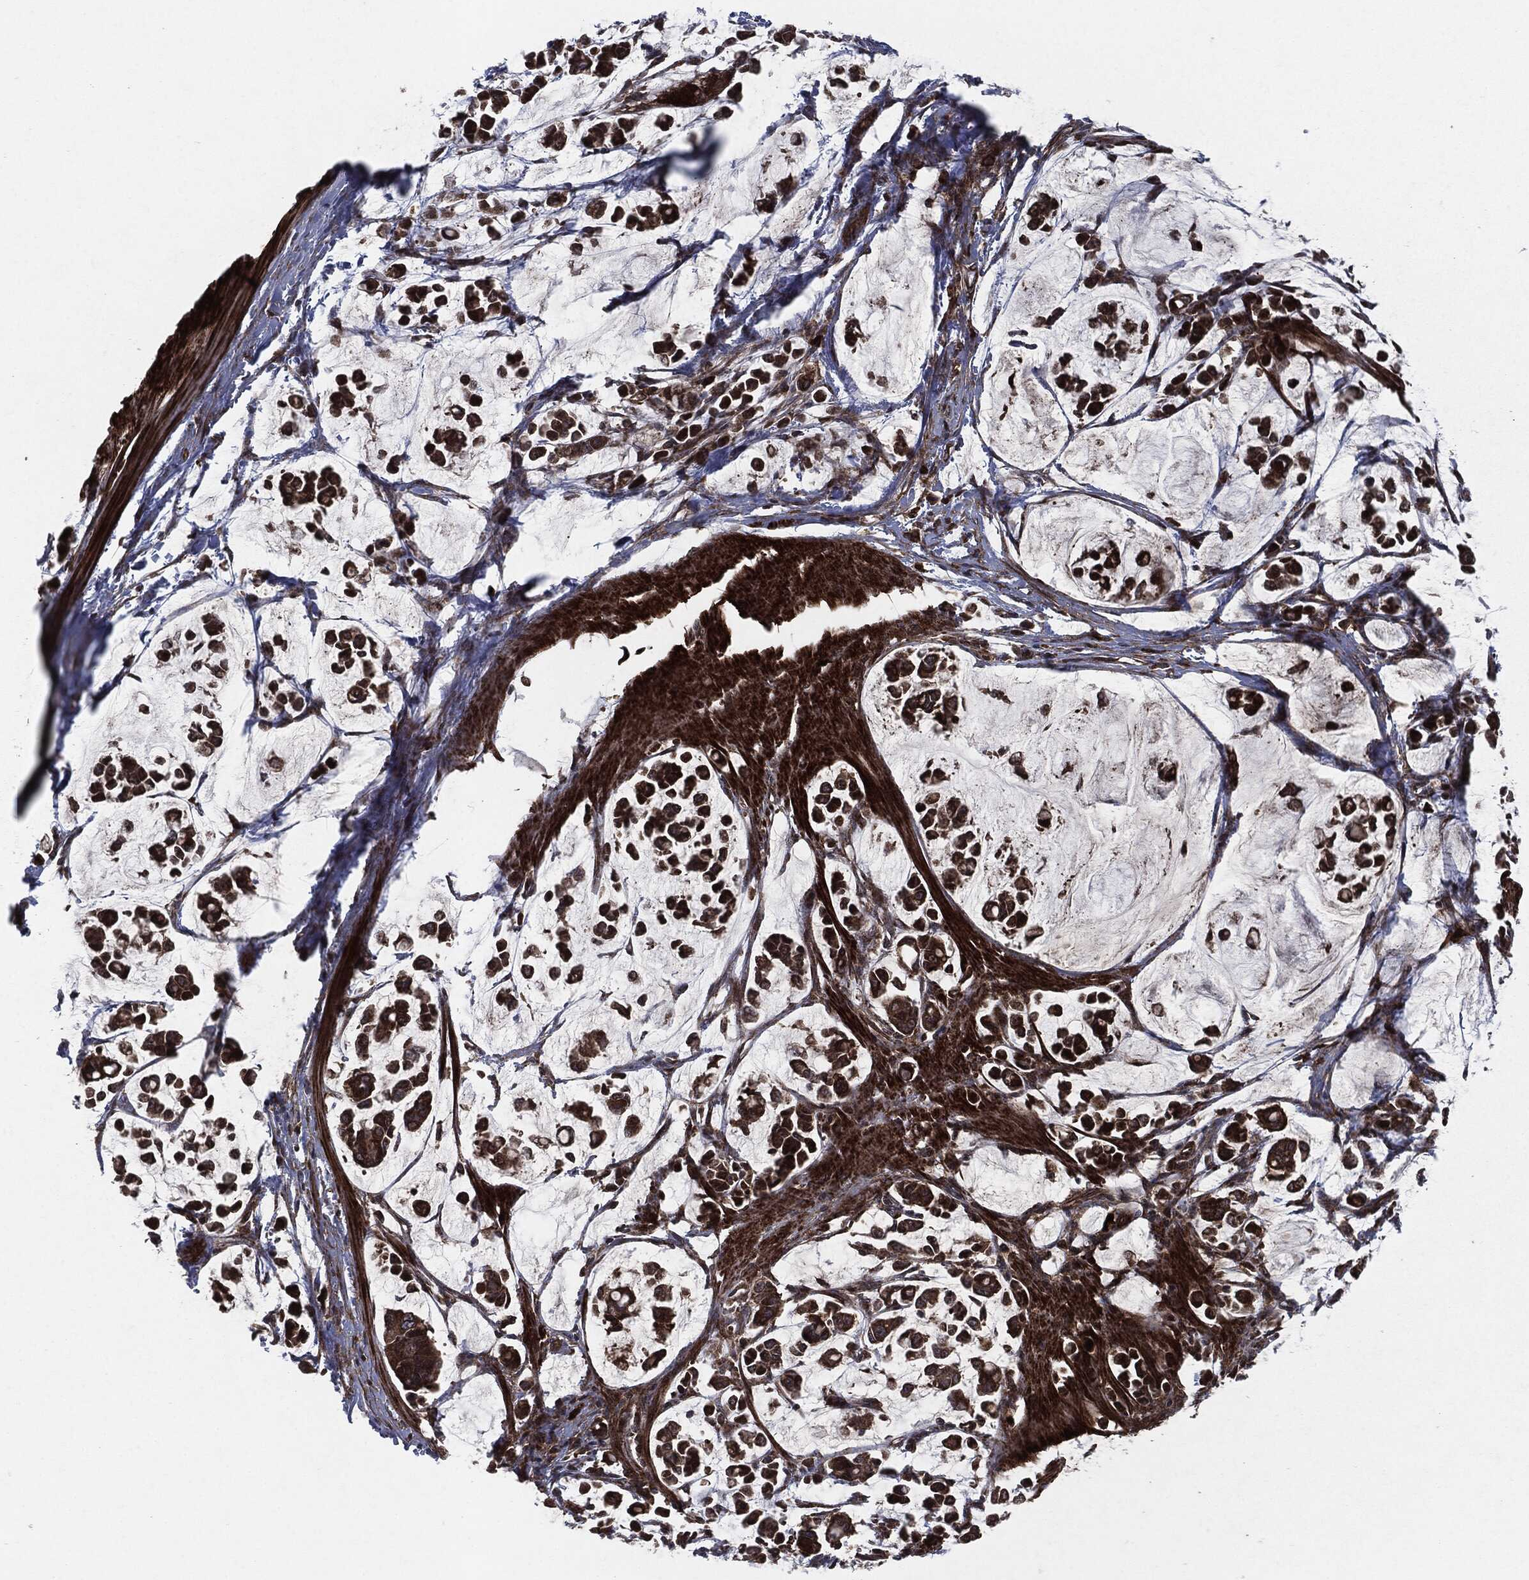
{"staining": {"intensity": "strong", "quantity": ">75%", "location": "cytoplasmic/membranous"}, "tissue": "stomach cancer", "cell_type": "Tumor cells", "image_type": "cancer", "snomed": [{"axis": "morphology", "description": "Adenocarcinoma, NOS"}, {"axis": "topography", "description": "Stomach"}], "caption": "Protein analysis of stomach adenocarcinoma tissue displays strong cytoplasmic/membranous staining in approximately >75% of tumor cells.", "gene": "RAF1", "patient": {"sex": "male", "age": 82}}